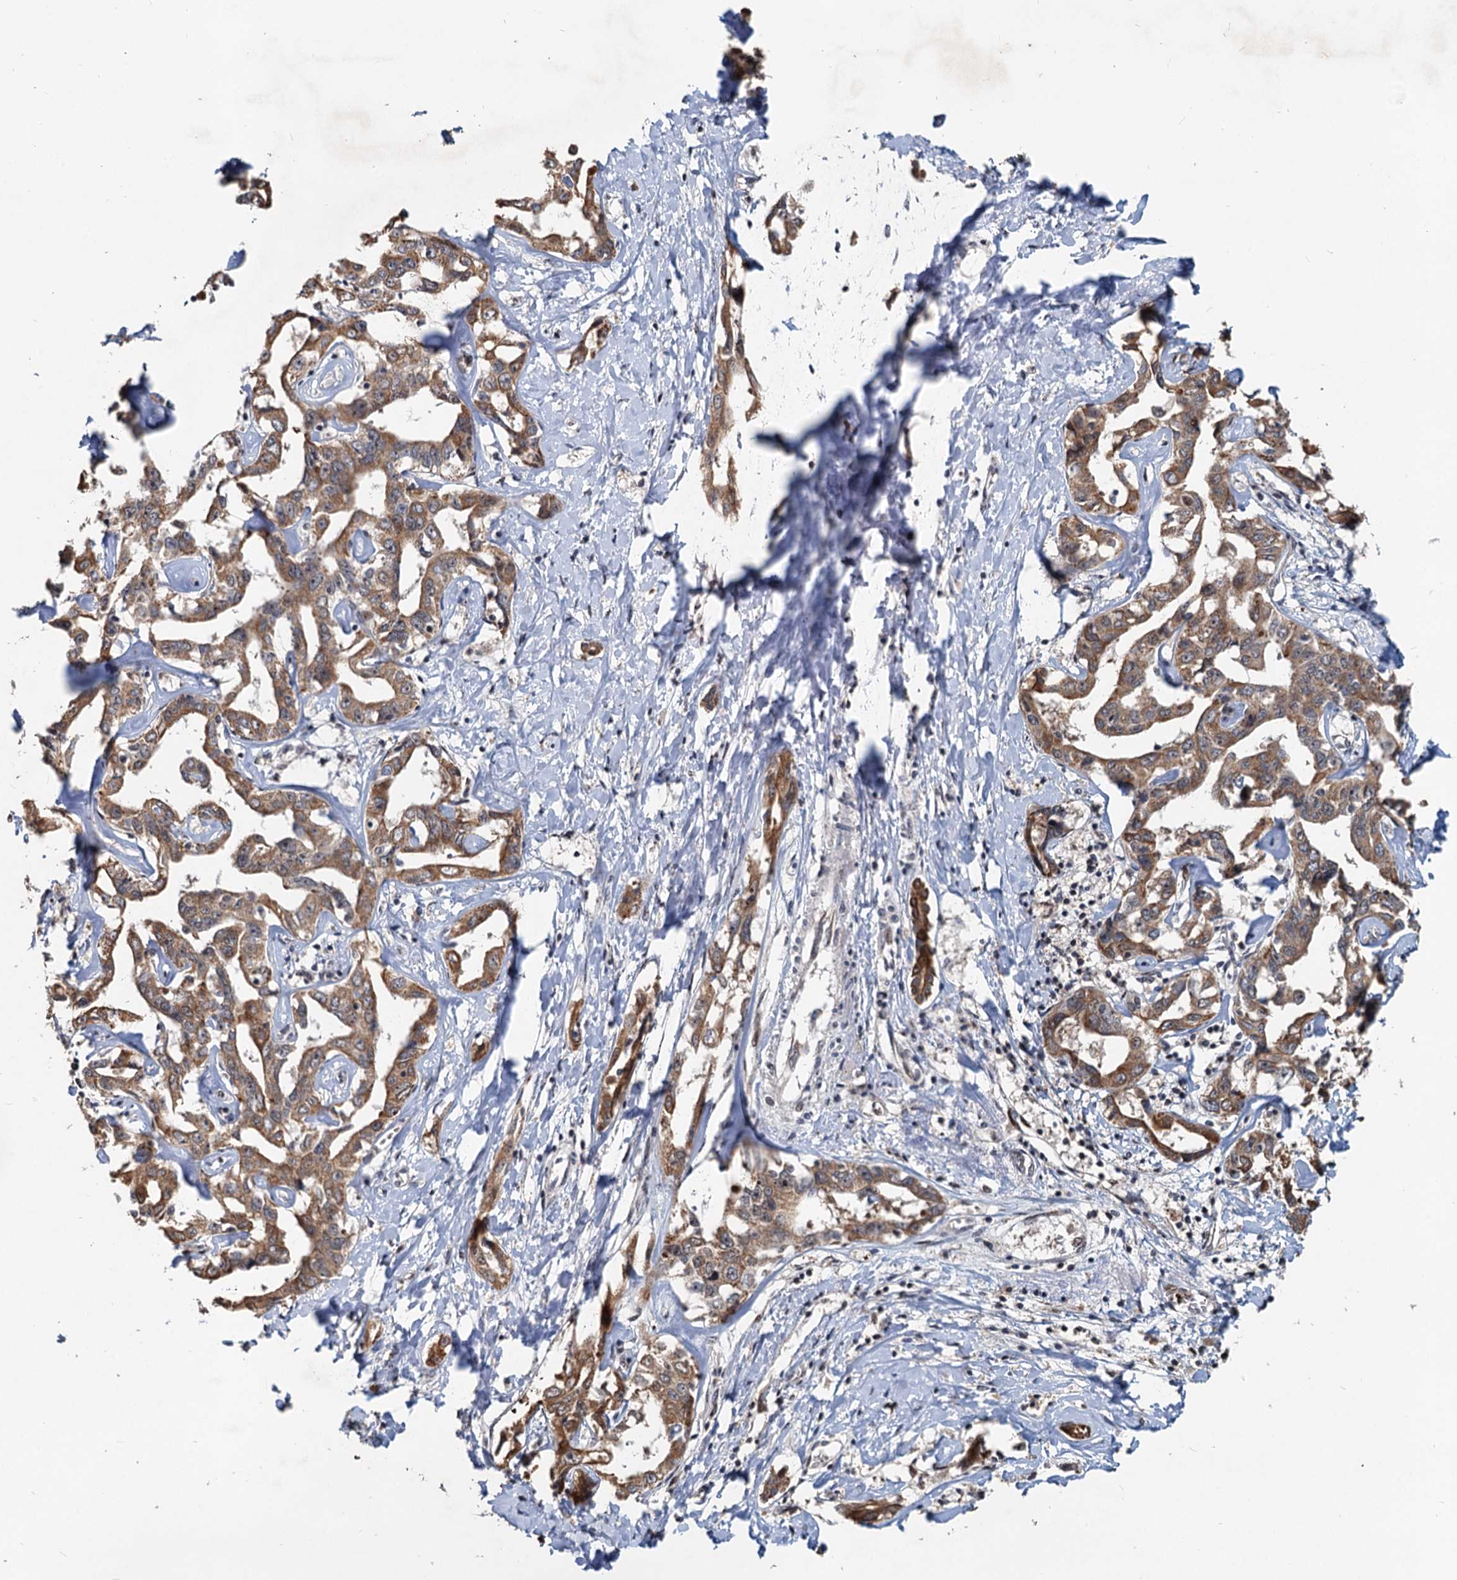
{"staining": {"intensity": "moderate", "quantity": ">75%", "location": "cytoplasmic/membranous"}, "tissue": "liver cancer", "cell_type": "Tumor cells", "image_type": "cancer", "snomed": [{"axis": "morphology", "description": "Cholangiocarcinoma"}, {"axis": "topography", "description": "Liver"}], "caption": "Protein analysis of cholangiocarcinoma (liver) tissue reveals moderate cytoplasmic/membranous staining in about >75% of tumor cells.", "gene": "RITA1", "patient": {"sex": "male", "age": 59}}